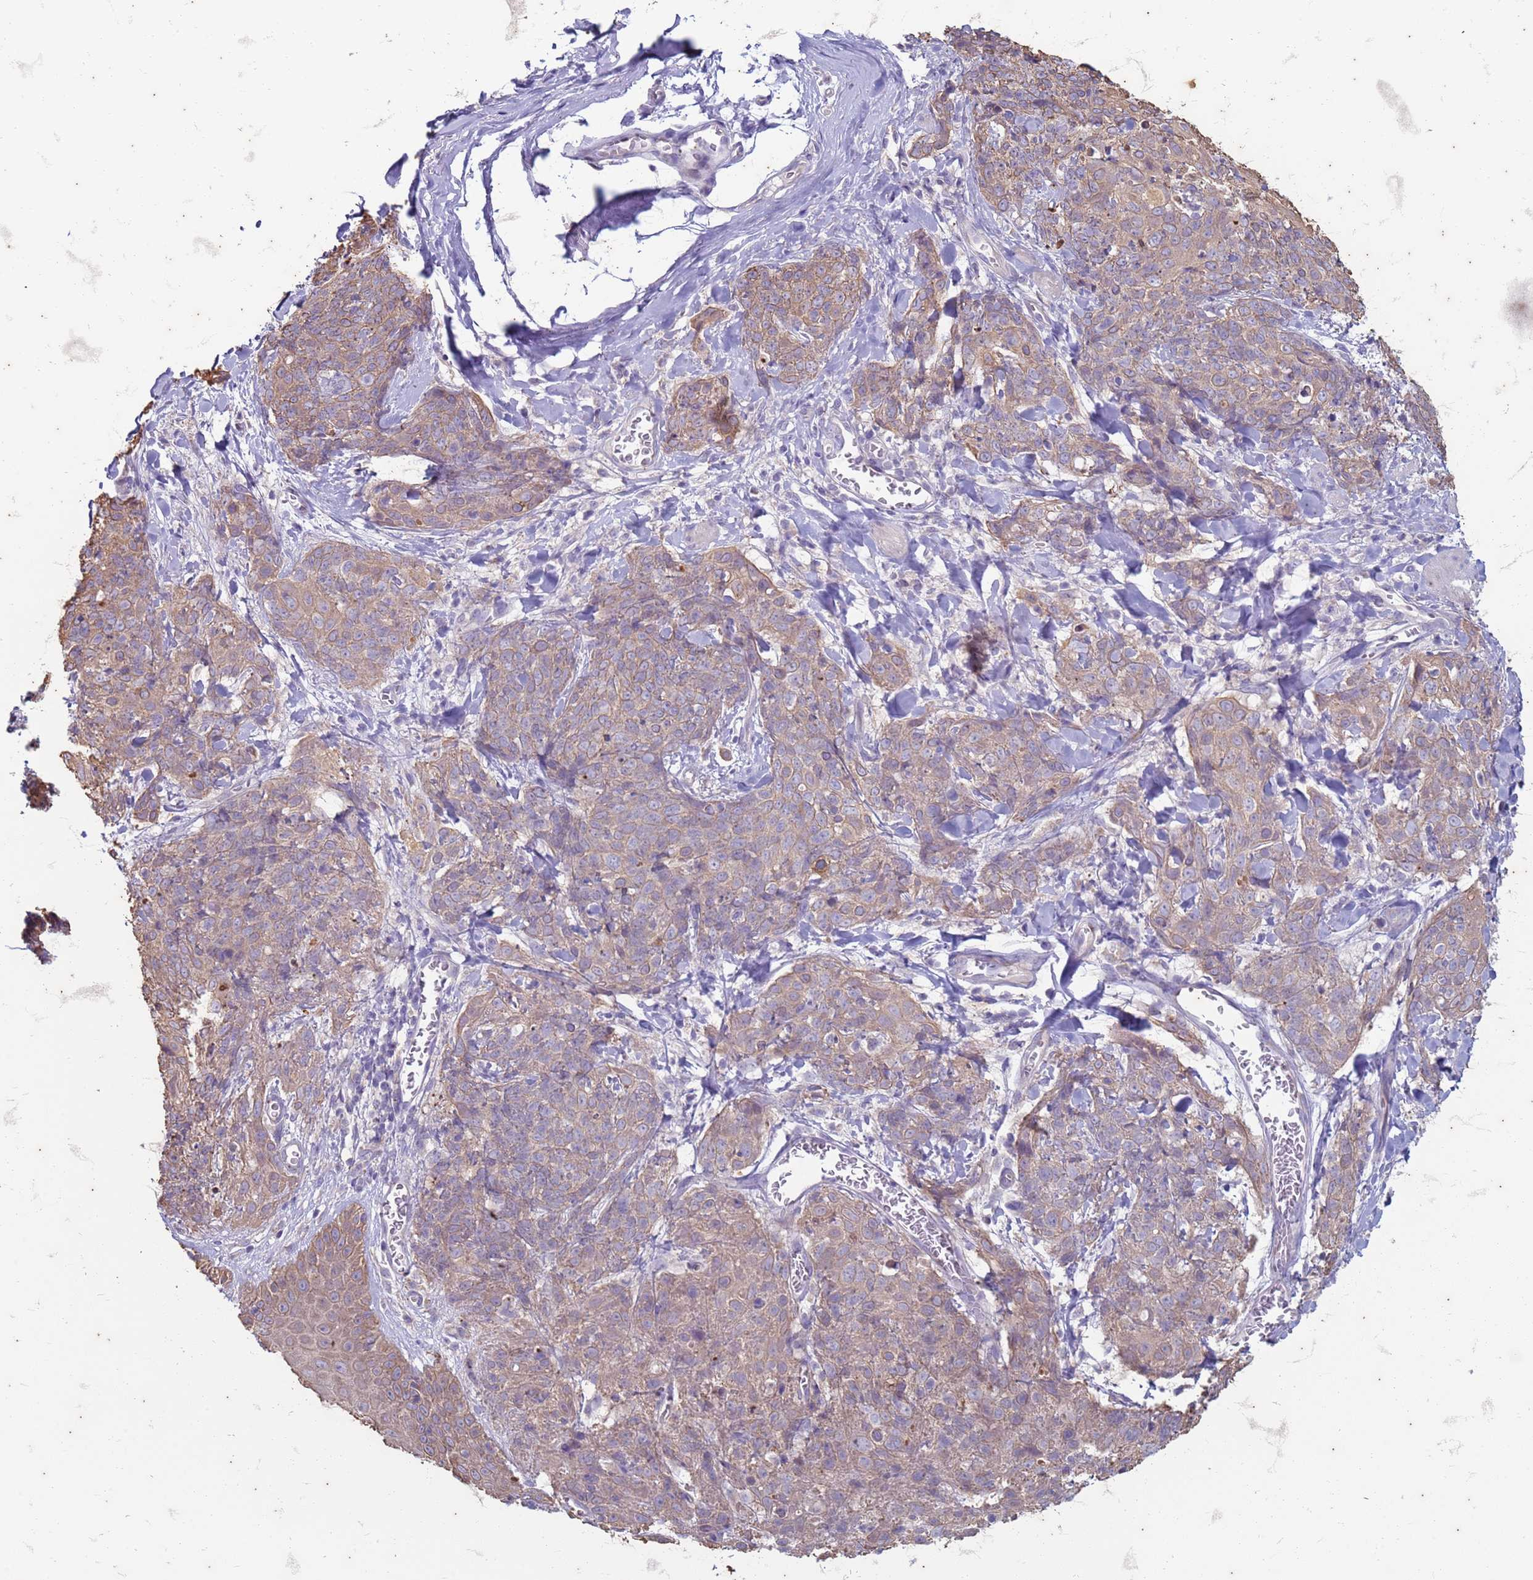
{"staining": {"intensity": "weak", "quantity": "25%-75%", "location": "cytoplasmic/membranous"}, "tissue": "skin cancer", "cell_type": "Tumor cells", "image_type": "cancer", "snomed": [{"axis": "morphology", "description": "Squamous cell carcinoma, NOS"}, {"axis": "topography", "description": "Skin"}, {"axis": "topography", "description": "Vulva"}], "caption": "Immunohistochemistry (IHC) (DAB) staining of squamous cell carcinoma (skin) demonstrates weak cytoplasmic/membranous protein expression in about 25%-75% of tumor cells. (DAB IHC with brightfield microscopy, high magnification).", "gene": "SUCO", "patient": {"sex": "female", "age": 85}}